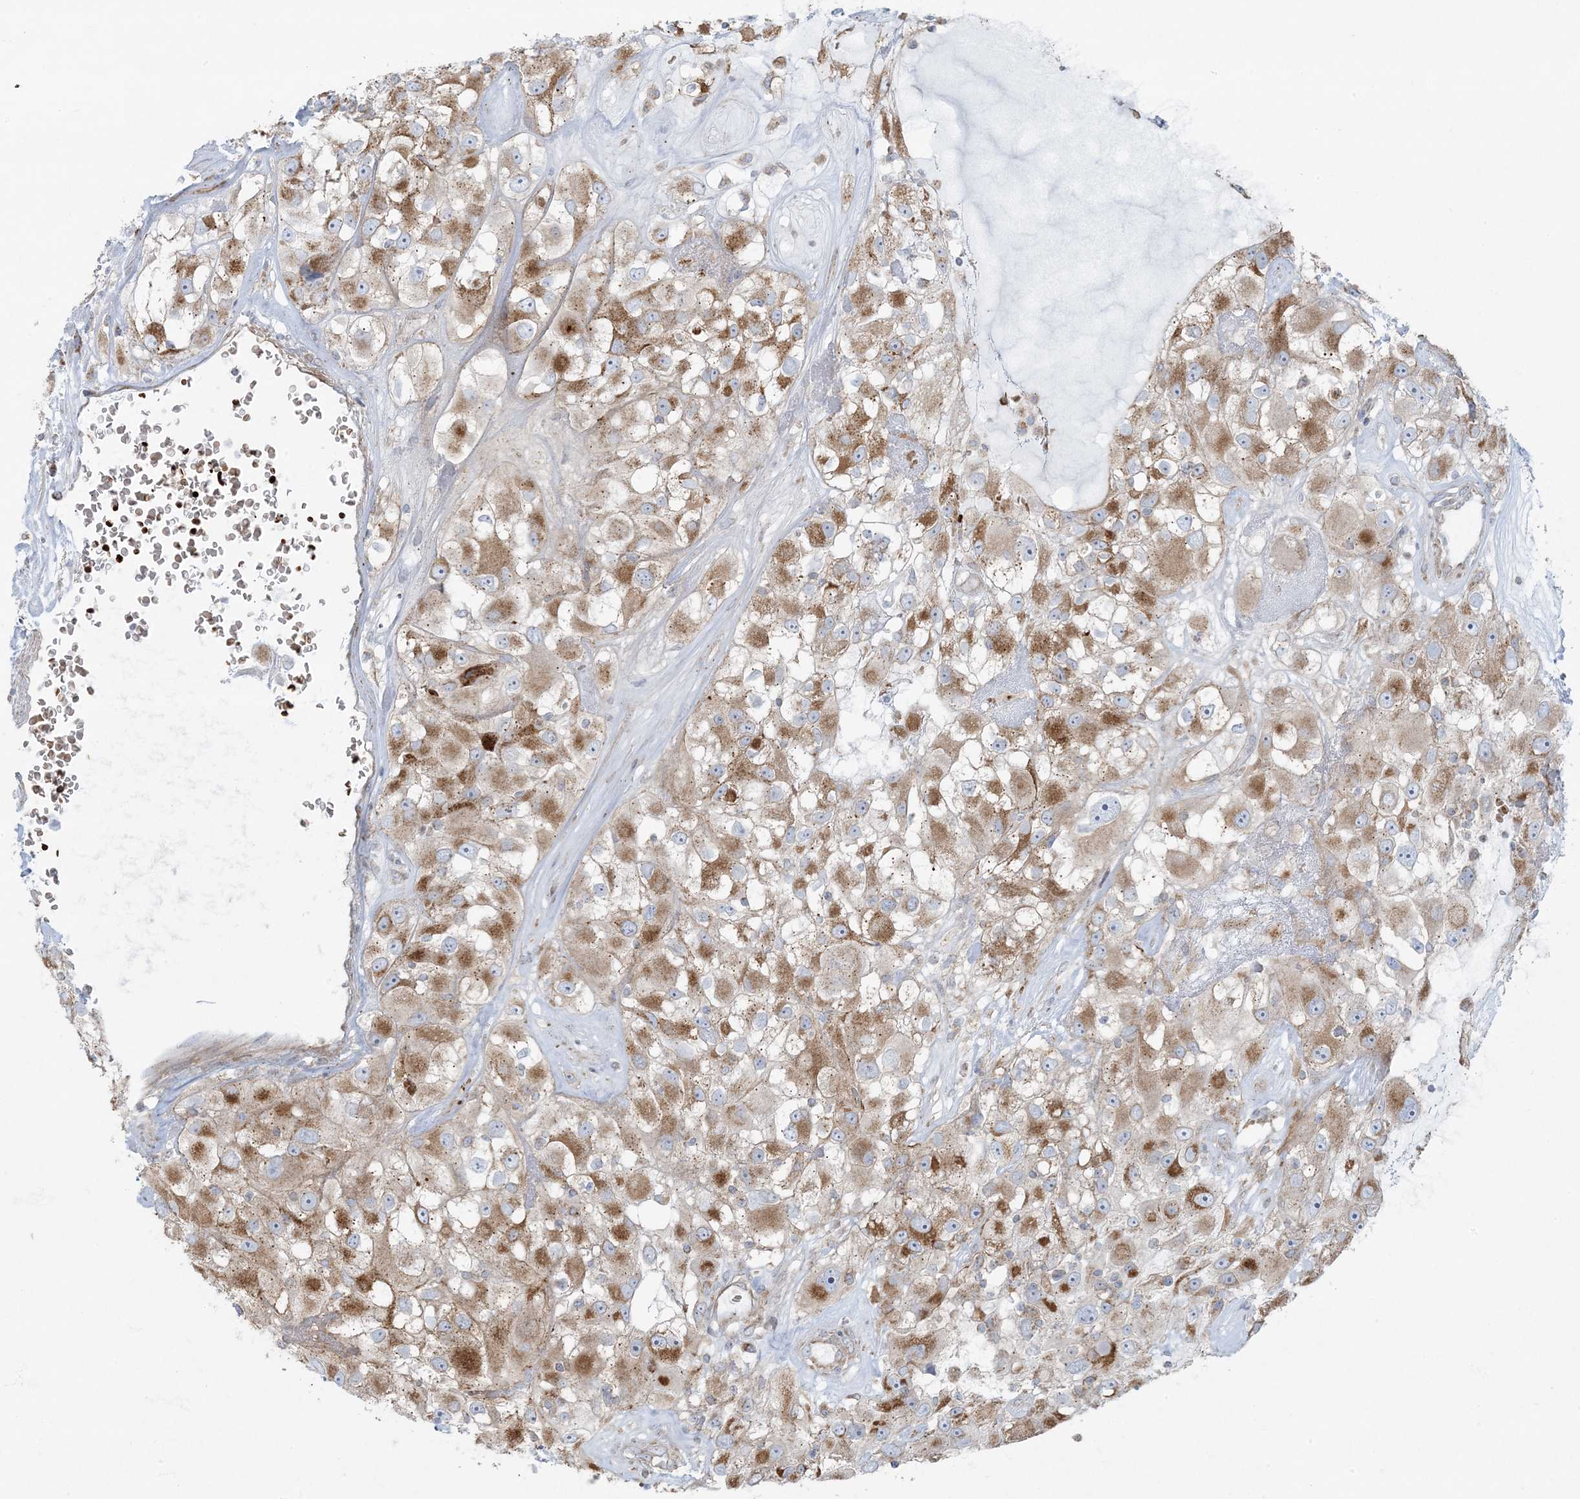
{"staining": {"intensity": "moderate", "quantity": ">75%", "location": "cytoplasmic/membranous"}, "tissue": "renal cancer", "cell_type": "Tumor cells", "image_type": "cancer", "snomed": [{"axis": "morphology", "description": "Adenocarcinoma, NOS"}, {"axis": "topography", "description": "Kidney"}], "caption": "Protein staining by IHC reveals moderate cytoplasmic/membranous positivity in about >75% of tumor cells in renal adenocarcinoma.", "gene": "PIK3R4", "patient": {"sex": "female", "age": 52}}